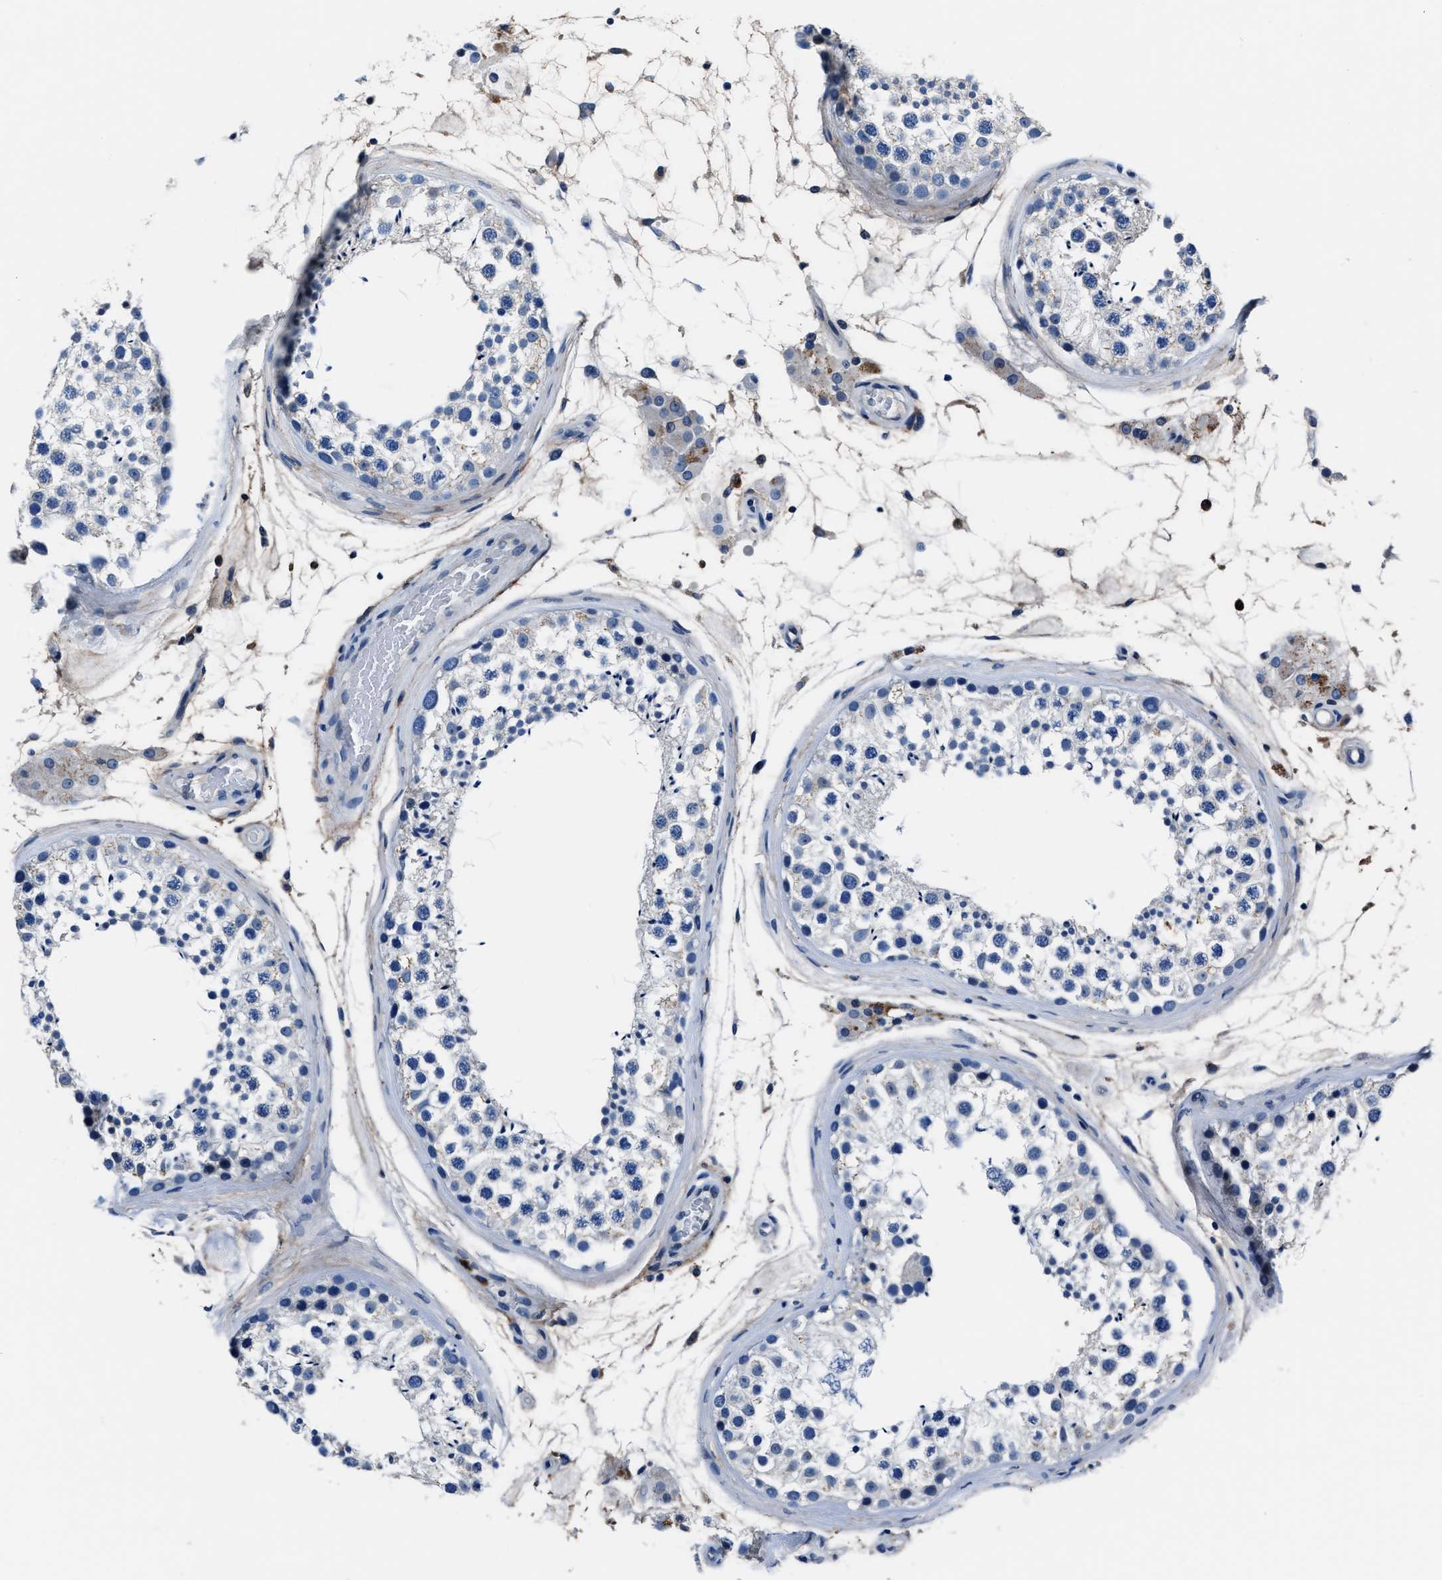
{"staining": {"intensity": "negative", "quantity": "none", "location": "none"}, "tissue": "testis", "cell_type": "Cells in seminiferous ducts", "image_type": "normal", "snomed": [{"axis": "morphology", "description": "Normal tissue, NOS"}, {"axis": "topography", "description": "Testis"}], "caption": "There is no significant staining in cells in seminiferous ducts of testis. (DAB (3,3'-diaminobenzidine) immunohistochemistry (IHC), high magnification).", "gene": "FGL2", "patient": {"sex": "male", "age": 46}}